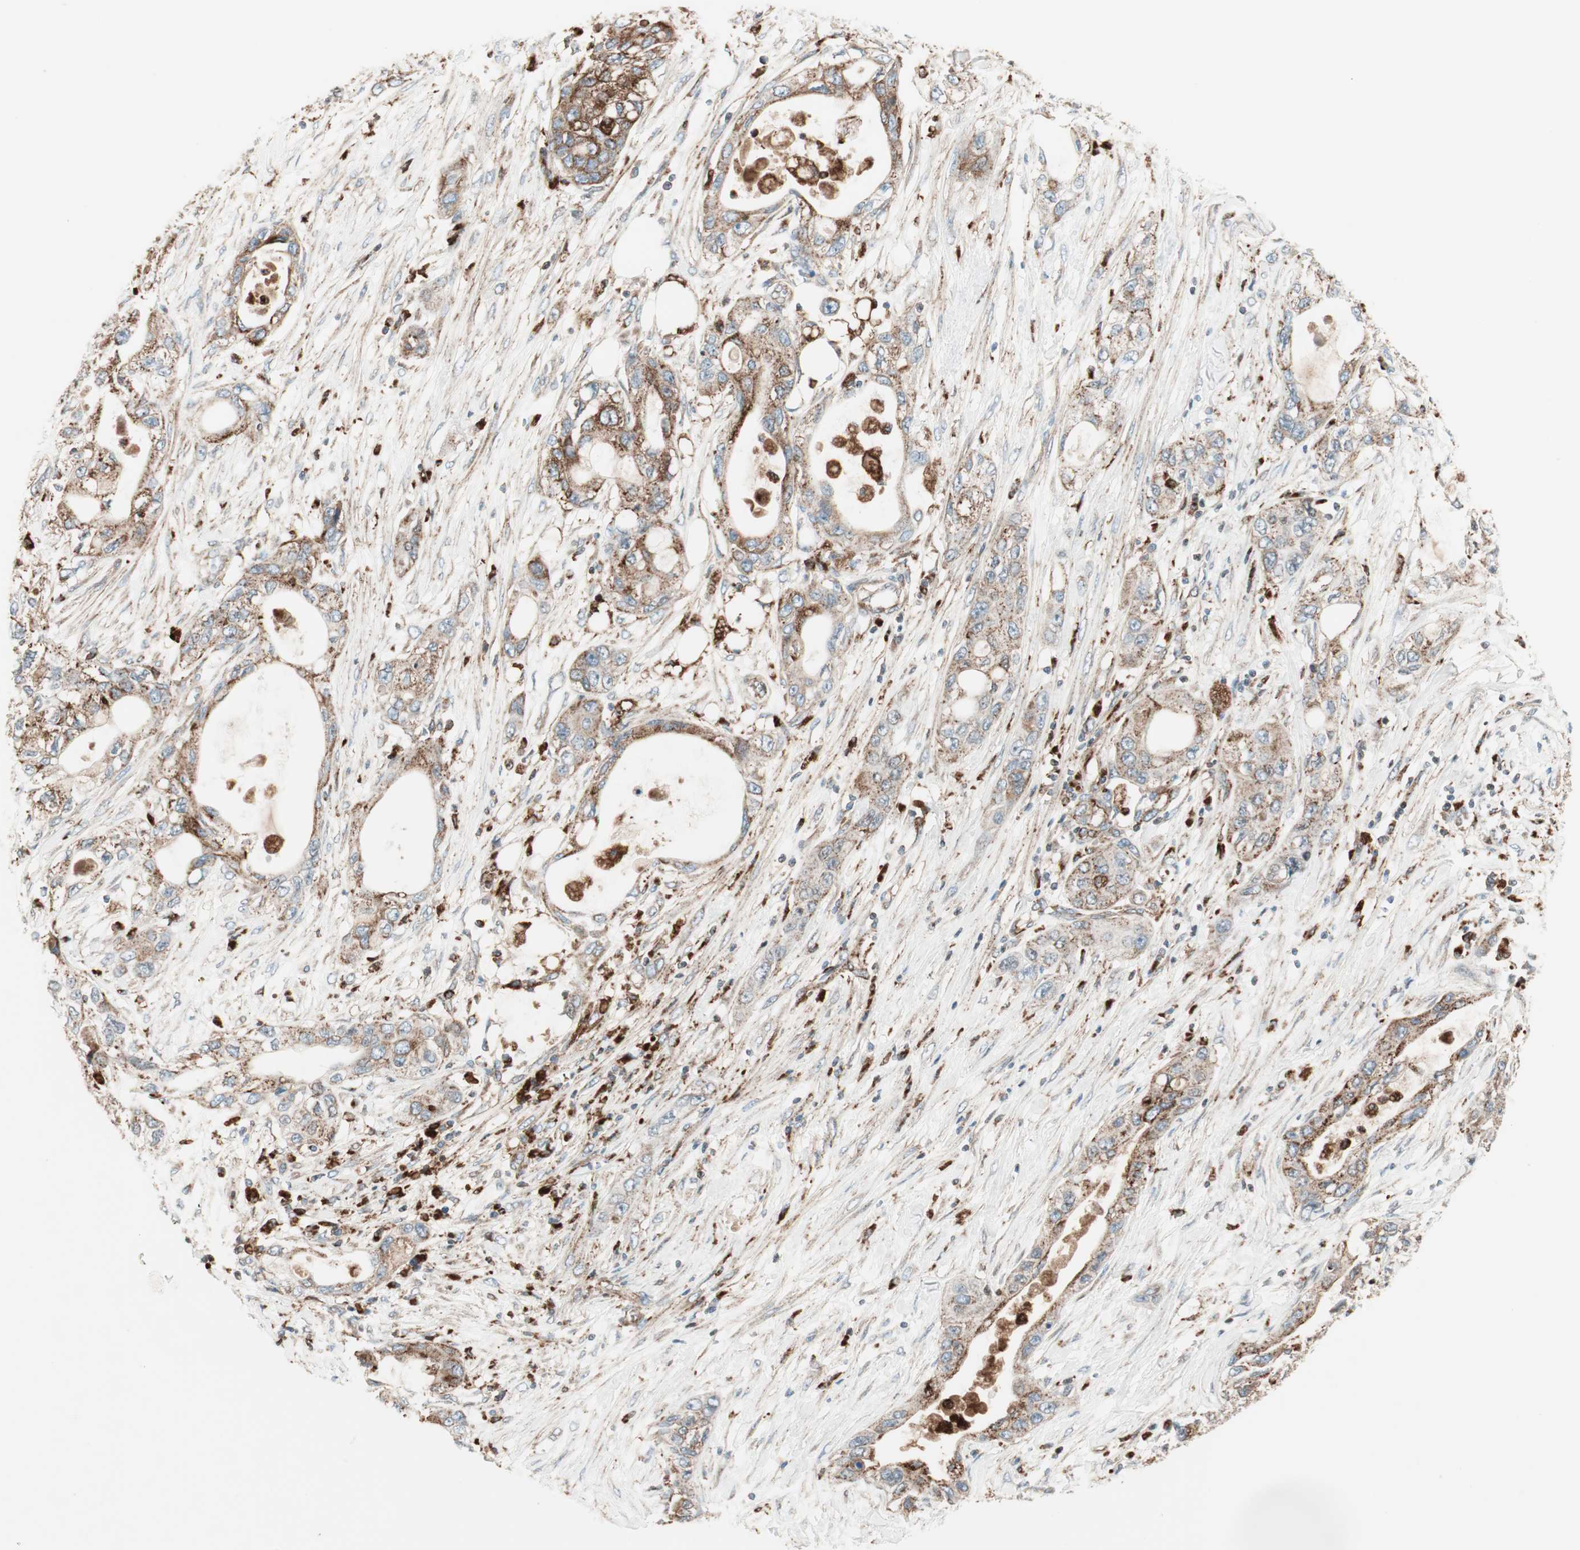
{"staining": {"intensity": "weak", "quantity": ">75%", "location": "cytoplasmic/membranous"}, "tissue": "pancreatic cancer", "cell_type": "Tumor cells", "image_type": "cancer", "snomed": [{"axis": "morphology", "description": "Adenocarcinoma, NOS"}, {"axis": "topography", "description": "Pancreas"}], "caption": "Protein staining by IHC exhibits weak cytoplasmic/membranous staining in about >75% of tumor cells in pancreatic cancer (adenocarcinoma).", "gene": "ATP6V1G1", "patient": {"sex": "female", "age": 70}}